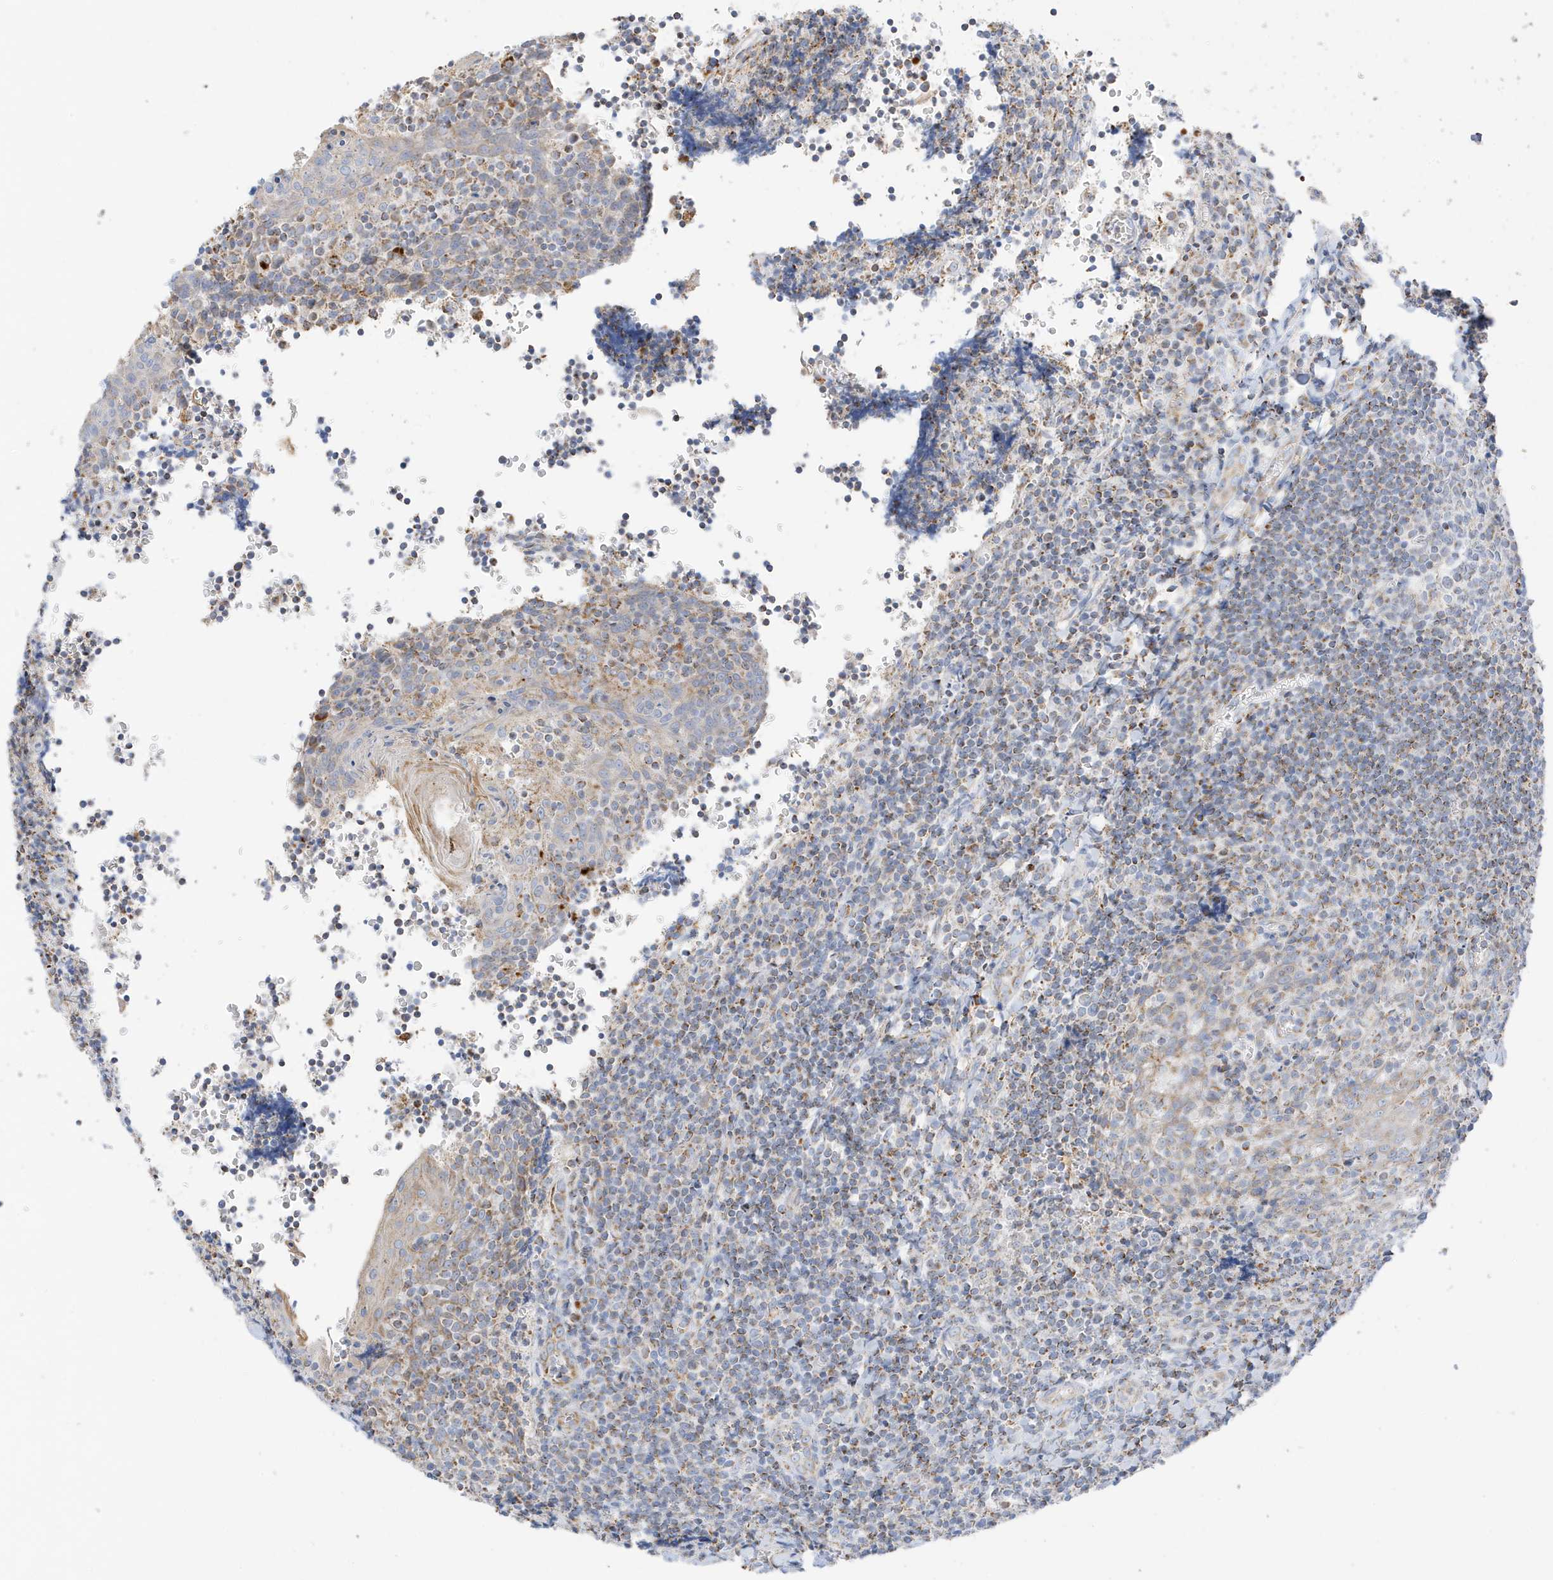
{"staining": {"intensity": "moderate", "quantity": "<25%", "location": "cytoplasmic/membranous"}, "tissue": "tonsil", "cell_type": "Germinal center cells", "image_type": "normal", "snomed": [{"axis": "morphology", "description": "Normal tissue, NOS"}, {"axis": "topography", "description": "Tonsil"}], "caption": "IHC (DAB) staining of benign human tonsil shows moderate cytoplasmic/membranous protein positivity in approximately <25% of germinal center cells.", "gene": "CAPN13", "patient": {"sex": "male", "age": 27}}